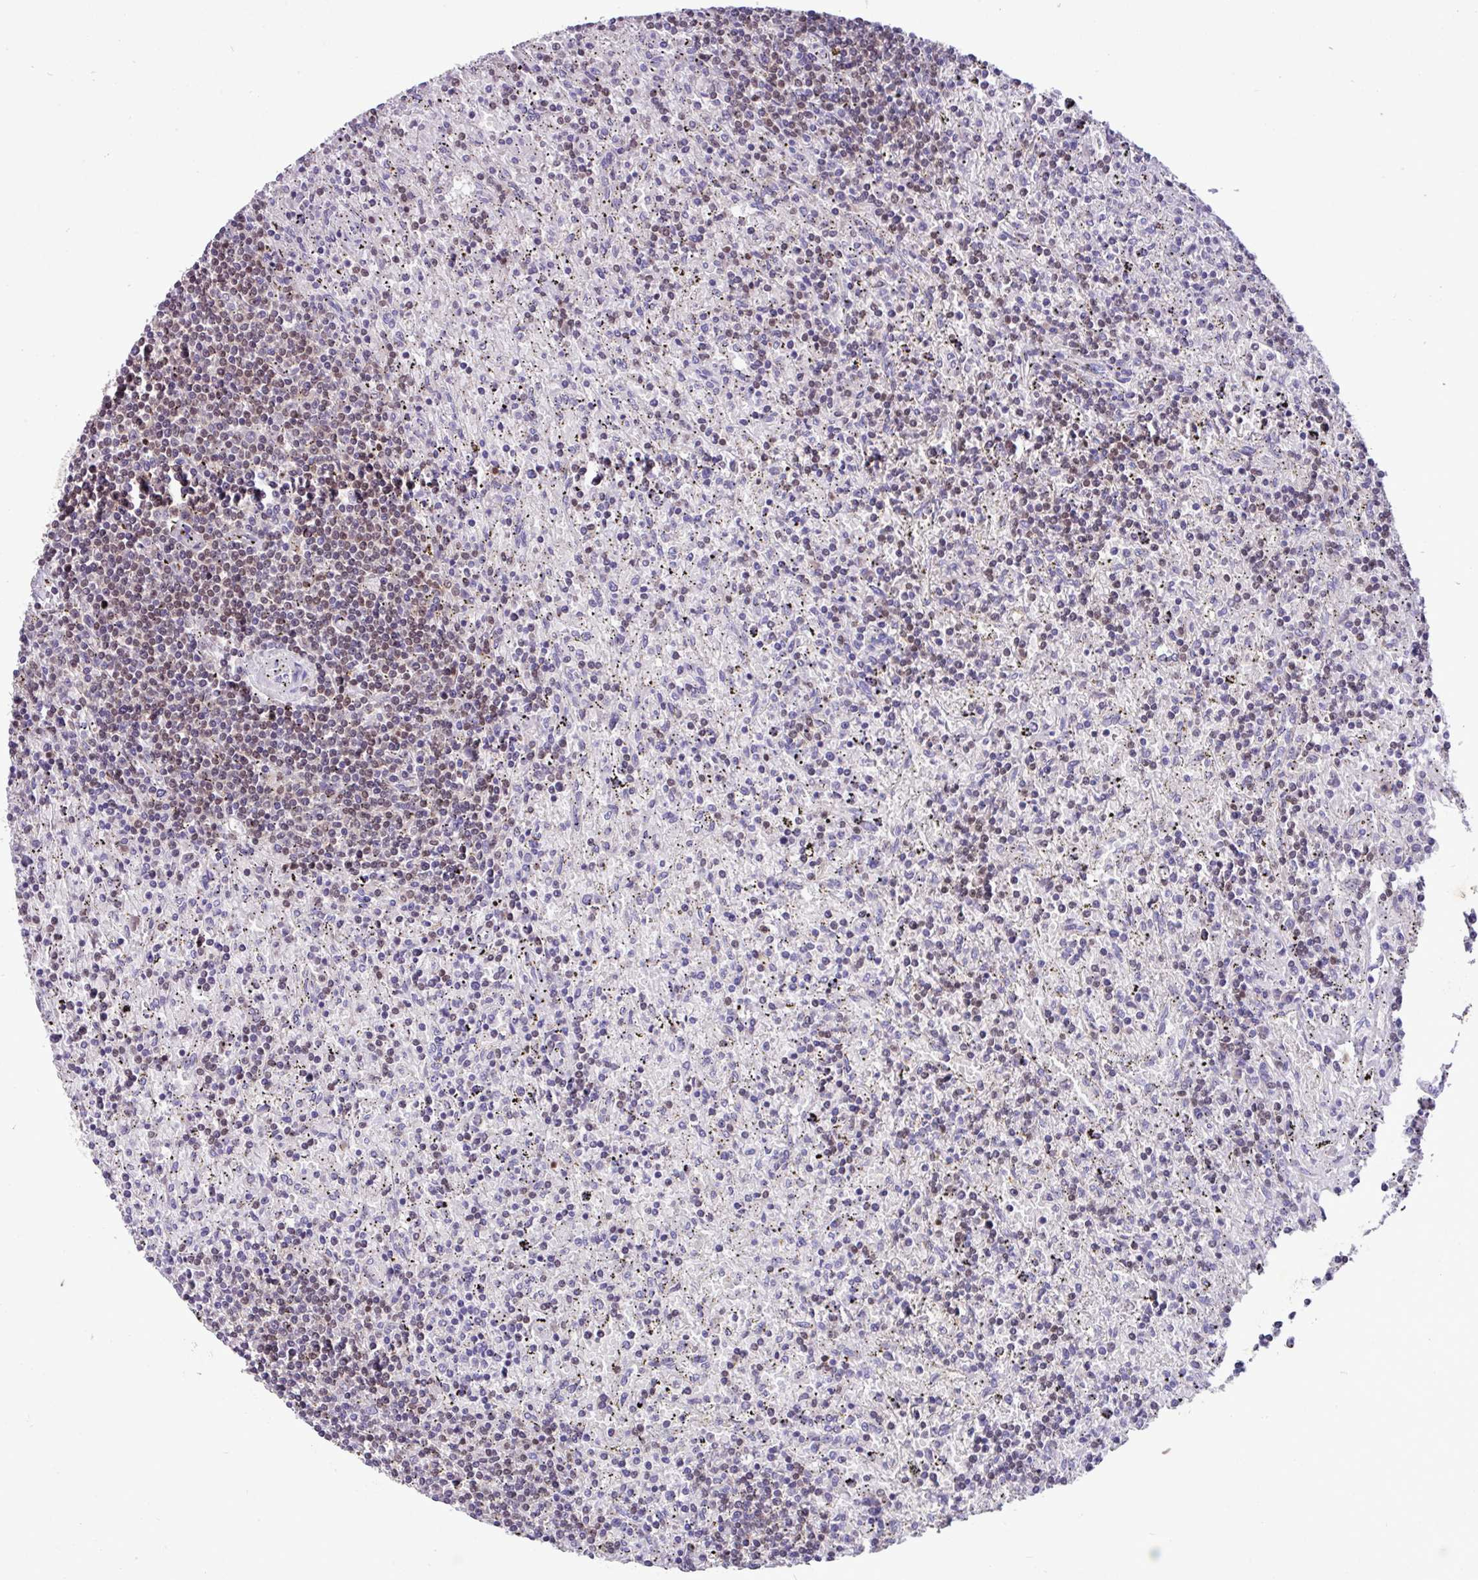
{"staining": {"intensity": "weak", "quantity": "<25%", "location": "nuclear"}, "tissue": "lymphoma", "cell_type": "Tumor cells", "image_type": "cancer", "snomed": [{"axis": "morphology", "description": "Malignant lymphoma, non-Hodgkin's type, Low grade"}, {"axis": "topography", "description": "Spleen"}], "caption": "An IHC micrograph of low-grade malignant lymphoma, non-Hodgkin's type is shown. There is no staining in tumor cells of low-grade malignant lymphoma, non-Hodgkin's type. The staining was performed using DAB (3,3'-diaminobenzidine) to visualize the protein expression in brown, while the nuclei were stained in blue with hematoxylin (Magnification: 20x).", "gene": "PAX8", "patient": {"sex": "male", "age": 76}}